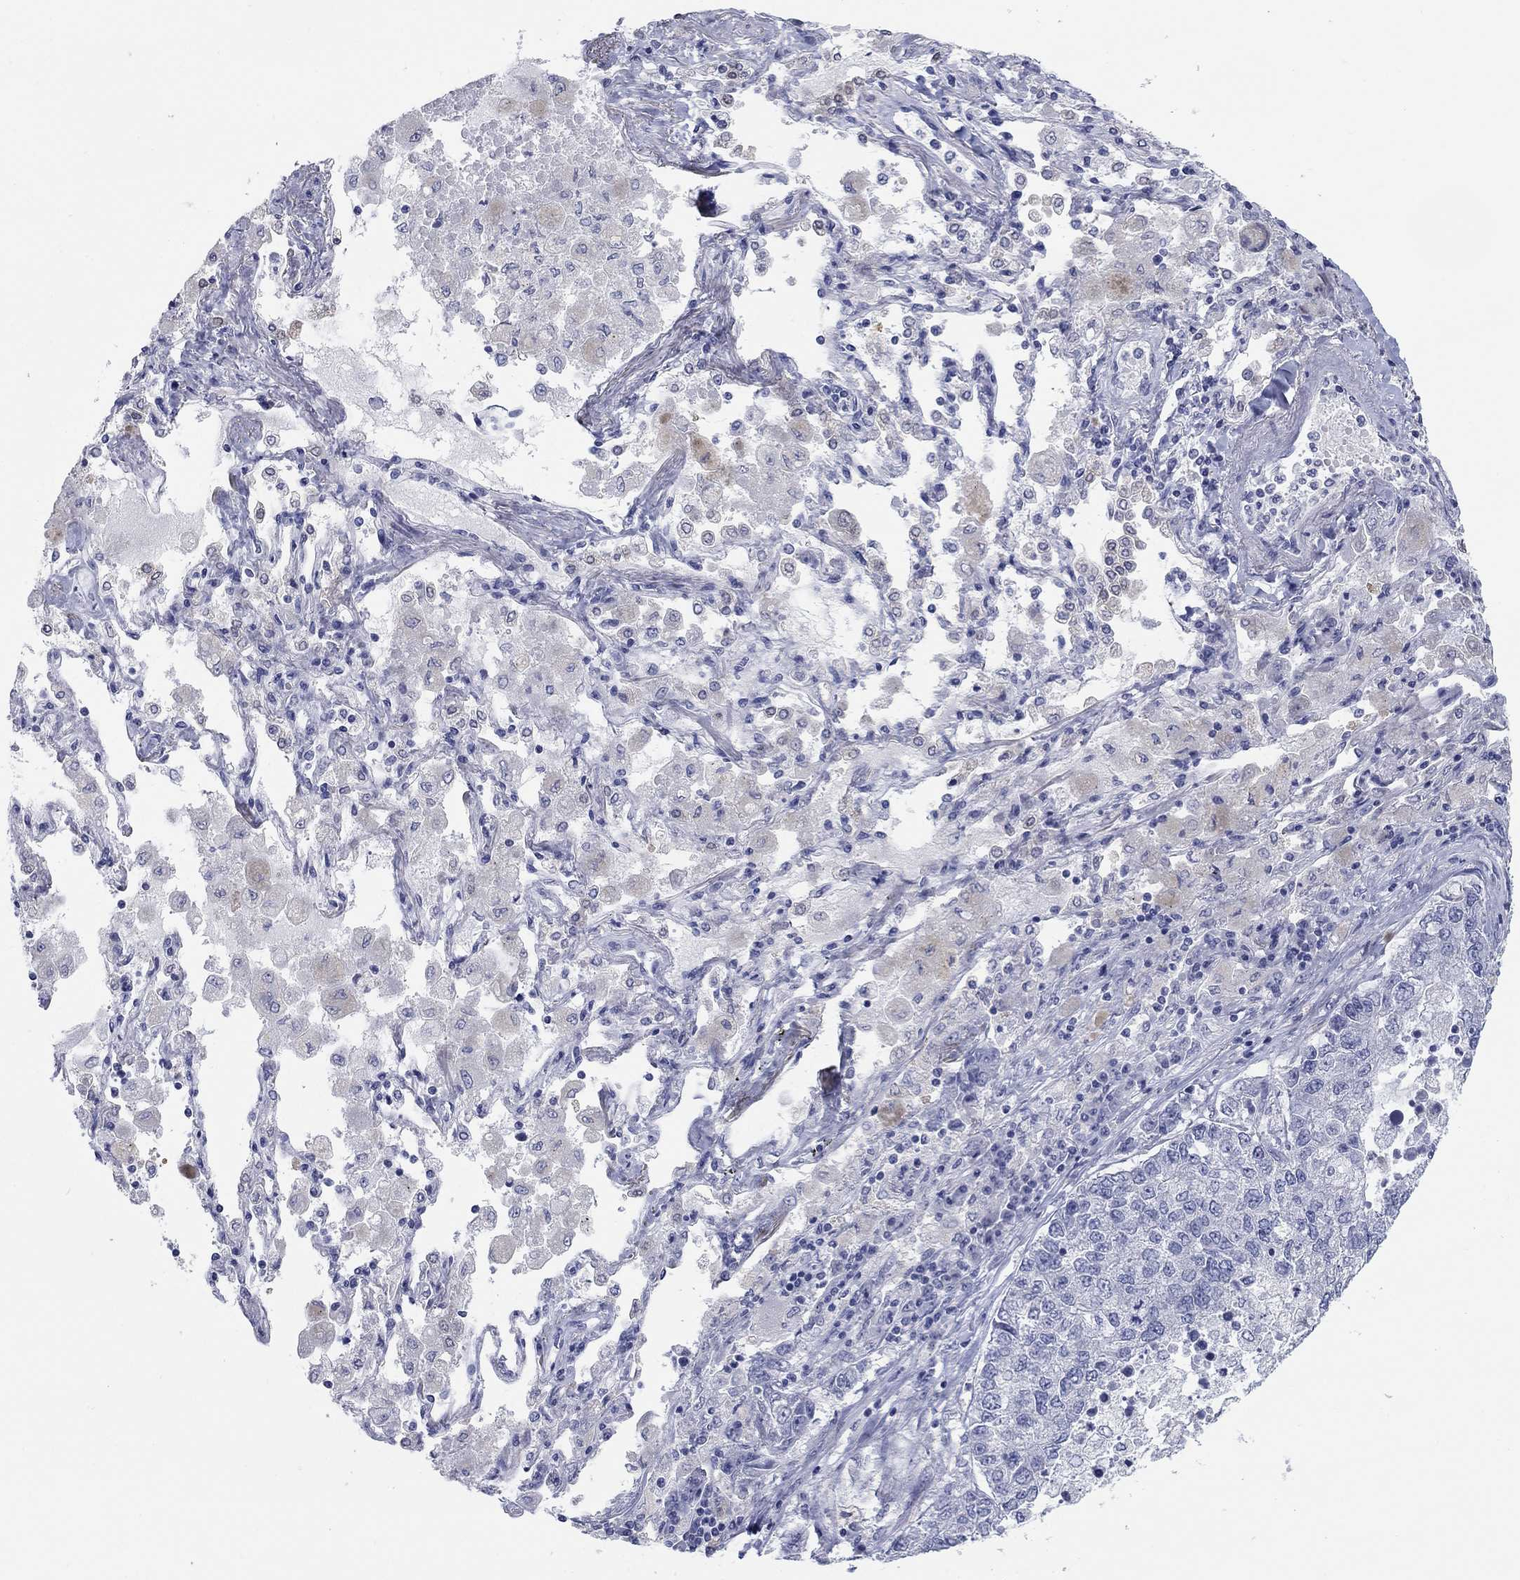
{"staining": {"intensity": "negative", "quantity": "none", "location": "none"}, "tissue": "lung cancer", "cell_type": "Tumor cells", "image_type": "cancer", "snomed": [{"axis": "morphology", "description": "Adenocarcinoma, NOS"}, {"axis": "topography", "description": "Lung"}], "caption": "IHC photomicrograph of lung cancer stained for a protein (brown), which reveals no expression in tumor cells. The staining is performed using DAB (3,3'-diaminobenzidine) brown chromogen with nuclei counter-stained in using hematoxylin.", "gene": "ATP6V1G2", "patient": {"sex": "male", "age": 49}}